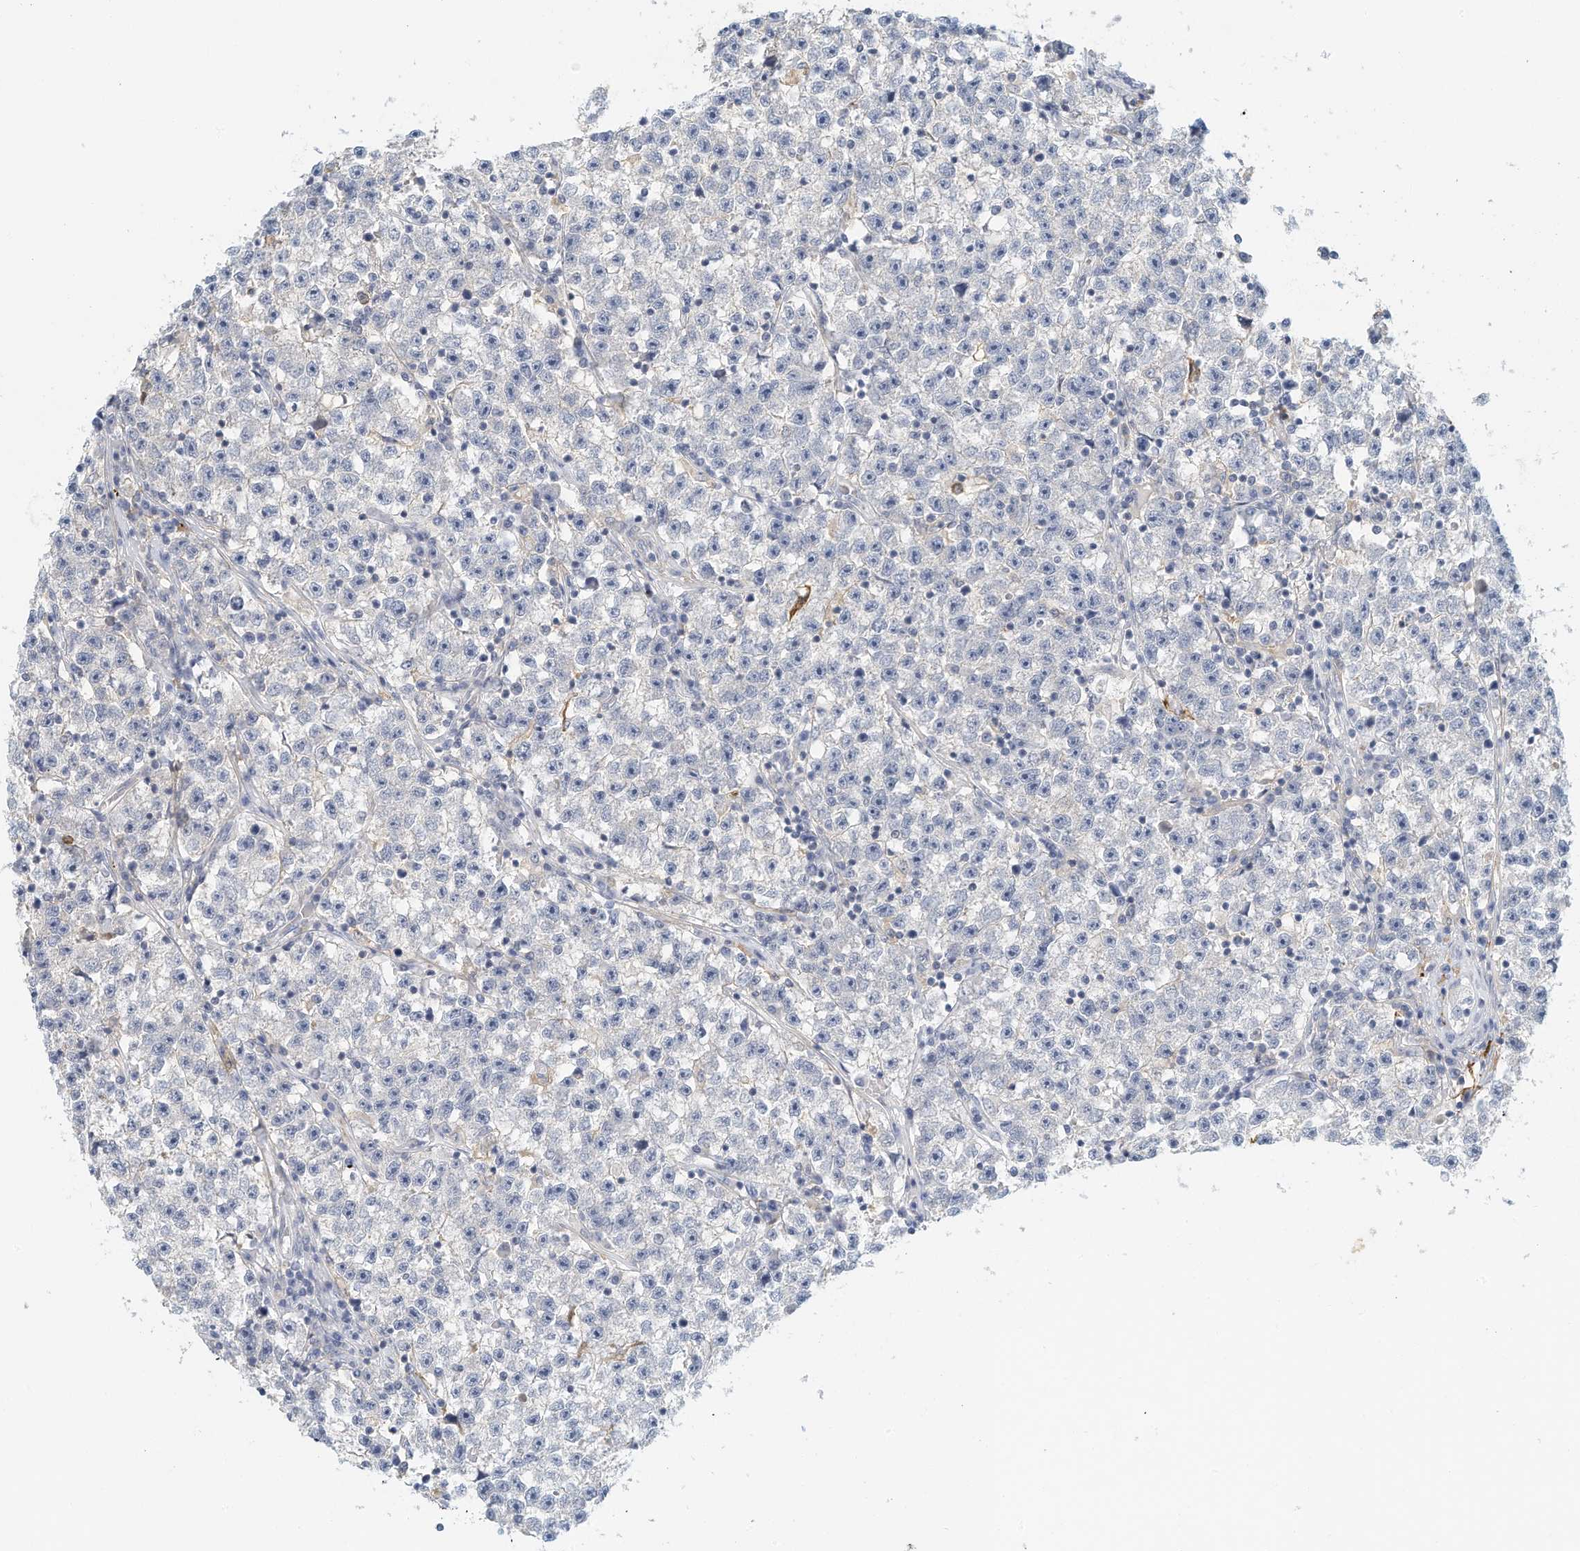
{"staining": {"intensity": "weak", "quantity": "<25%", "location": "cytoplasmic/membranous"}, "tissue": "testis cancer", "cell_type": "Tumor cells", "image_type": "cancer", "snomed": [{"axis": "morphology", "description": "Seminoma, NOS"}, {"axis": "topography", "description": "Testis"}], "caption": "Tumor cells are negative for protein expression in human testis cancer (seminoma).", "gene": "MICAL1", "patient": {"sex": "male", "age": 22}}